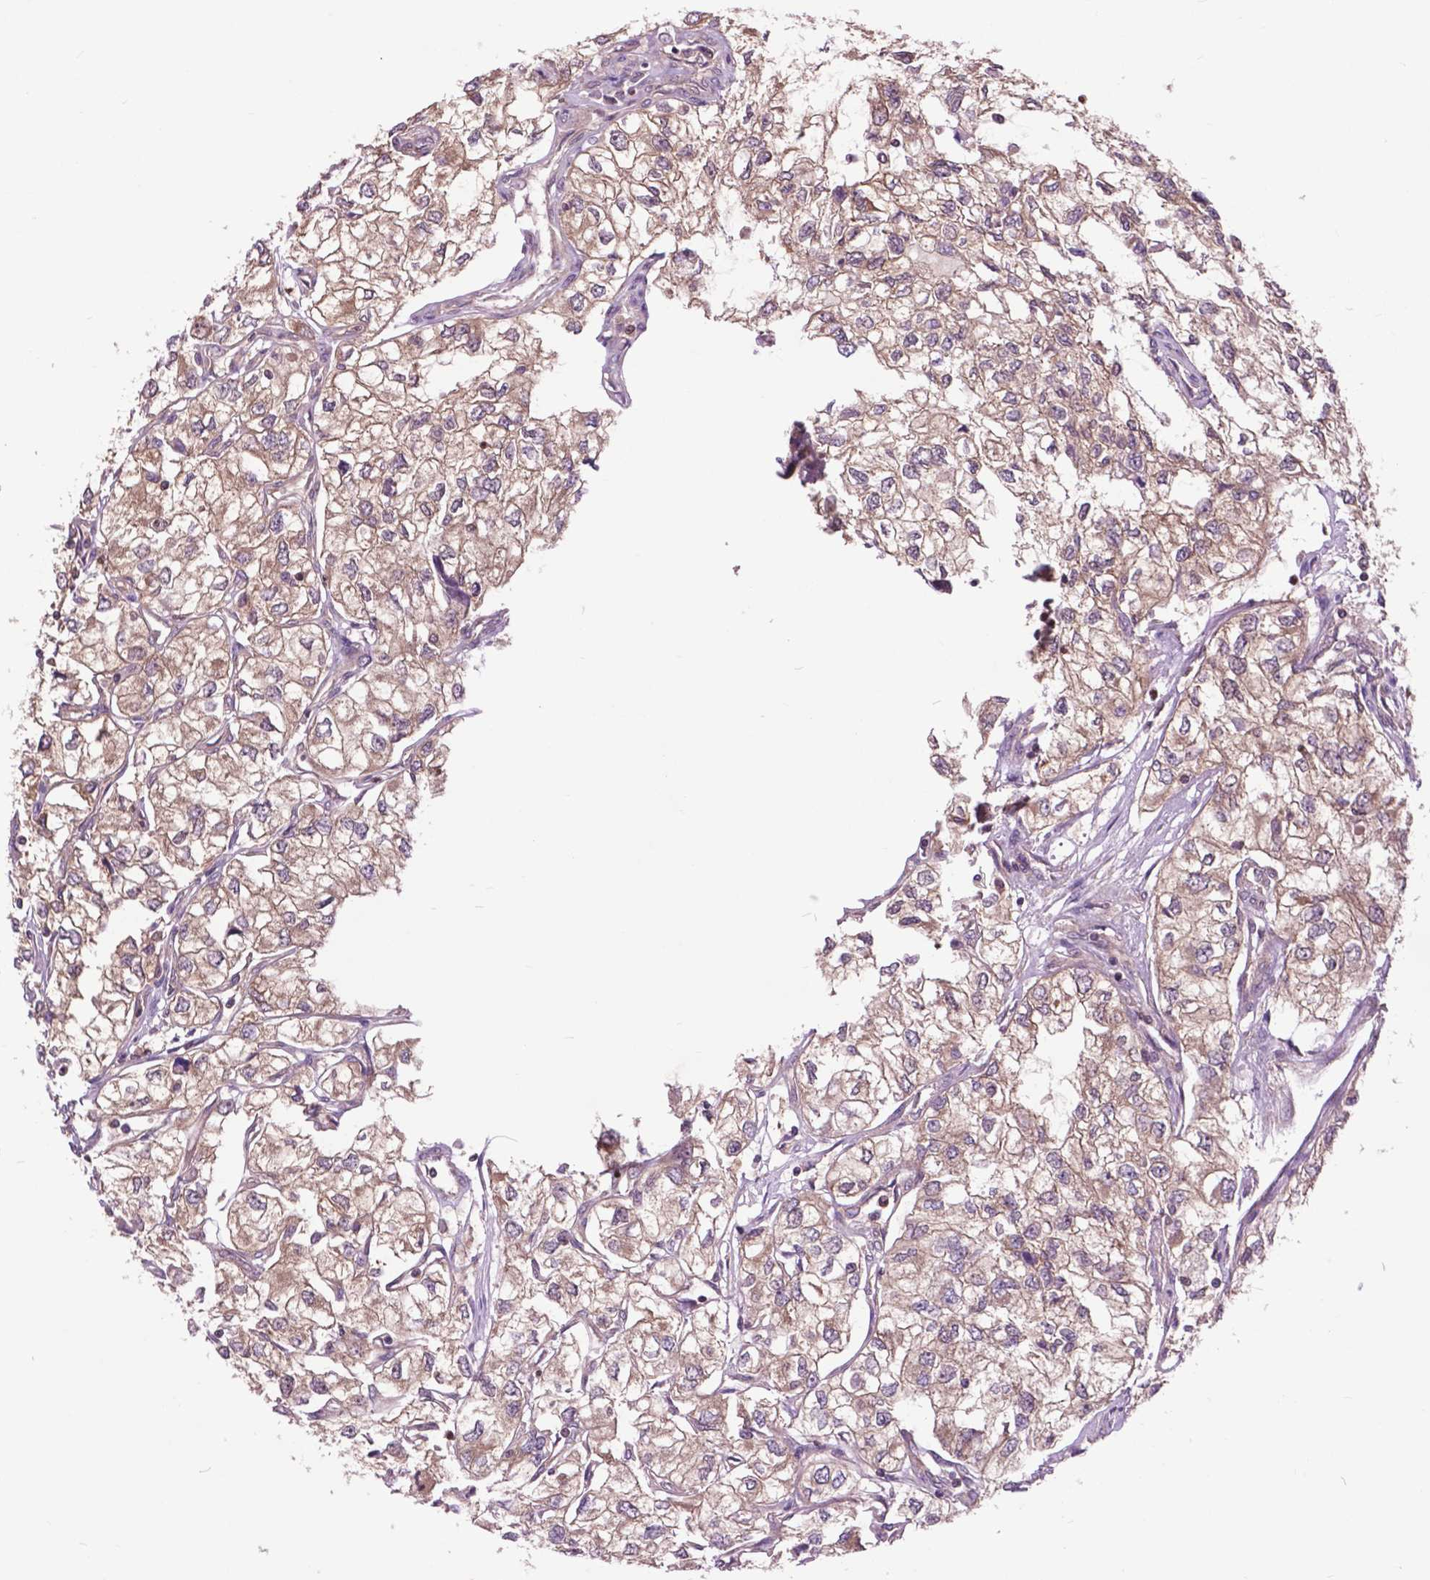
{"staining": {"intensity": "weak", "quantity": ">75%", "location": "cytoplasmic/membranous"}, "tissue": "renal cancer", "cell_type": "Tumor cells", "image_type": "cancer", "snomed": [{"axis": "morphology", "description": "Adenocarcinoma, NOS"}, {"axis": "topography", "description": "Kidney"}], "caption": "The photomicrograph displays immunohistochemical staining of adenocarcinoma (renal). There is weak cytoplasmic/membranous expression is appreciated in approximately >75% of tumor cells.", "gene": "ARAF", "patient": {"sex": "female", "age": 59}}